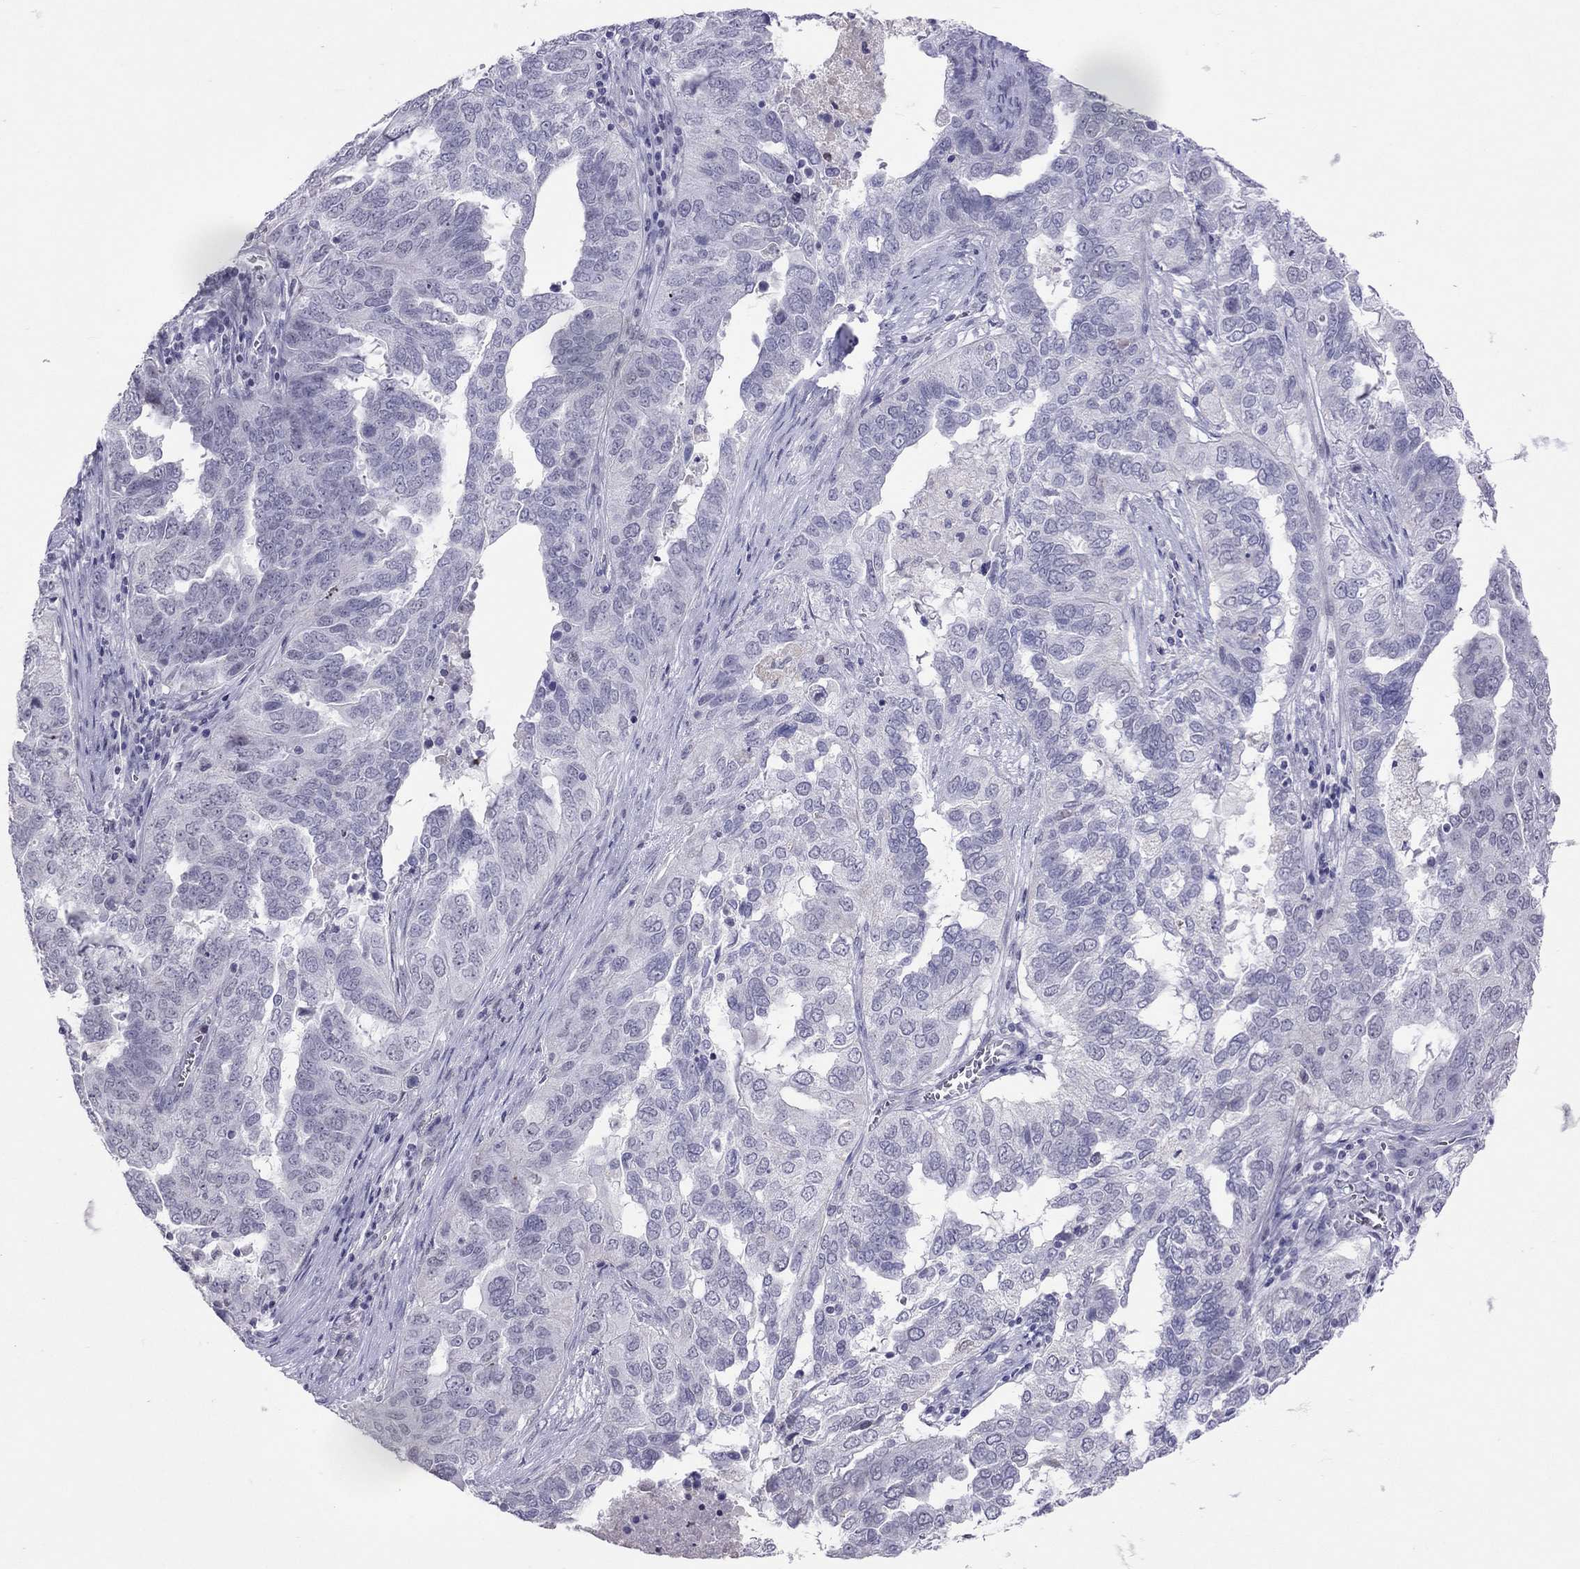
{"staining": {"intensity": "negative", "quantity": "none", "location": "none"}, "tissue": "ovarian cancer", "cell_type": "Tumor cells", "image_type": "cancer", "snomed": [{"axis": "morphology", "description": "Carcinoma, endometroid"}, {"axis": "topography", "description": "Soft tissue"}, {"axis": "topography", "description": "Ovary"}], "caption": "Tumor cells are negative for brown protein staining in ovarian cancer (endometroid carcinoma).", "gene": "JHY", "patient": {"sex": "female", "age": 52}}